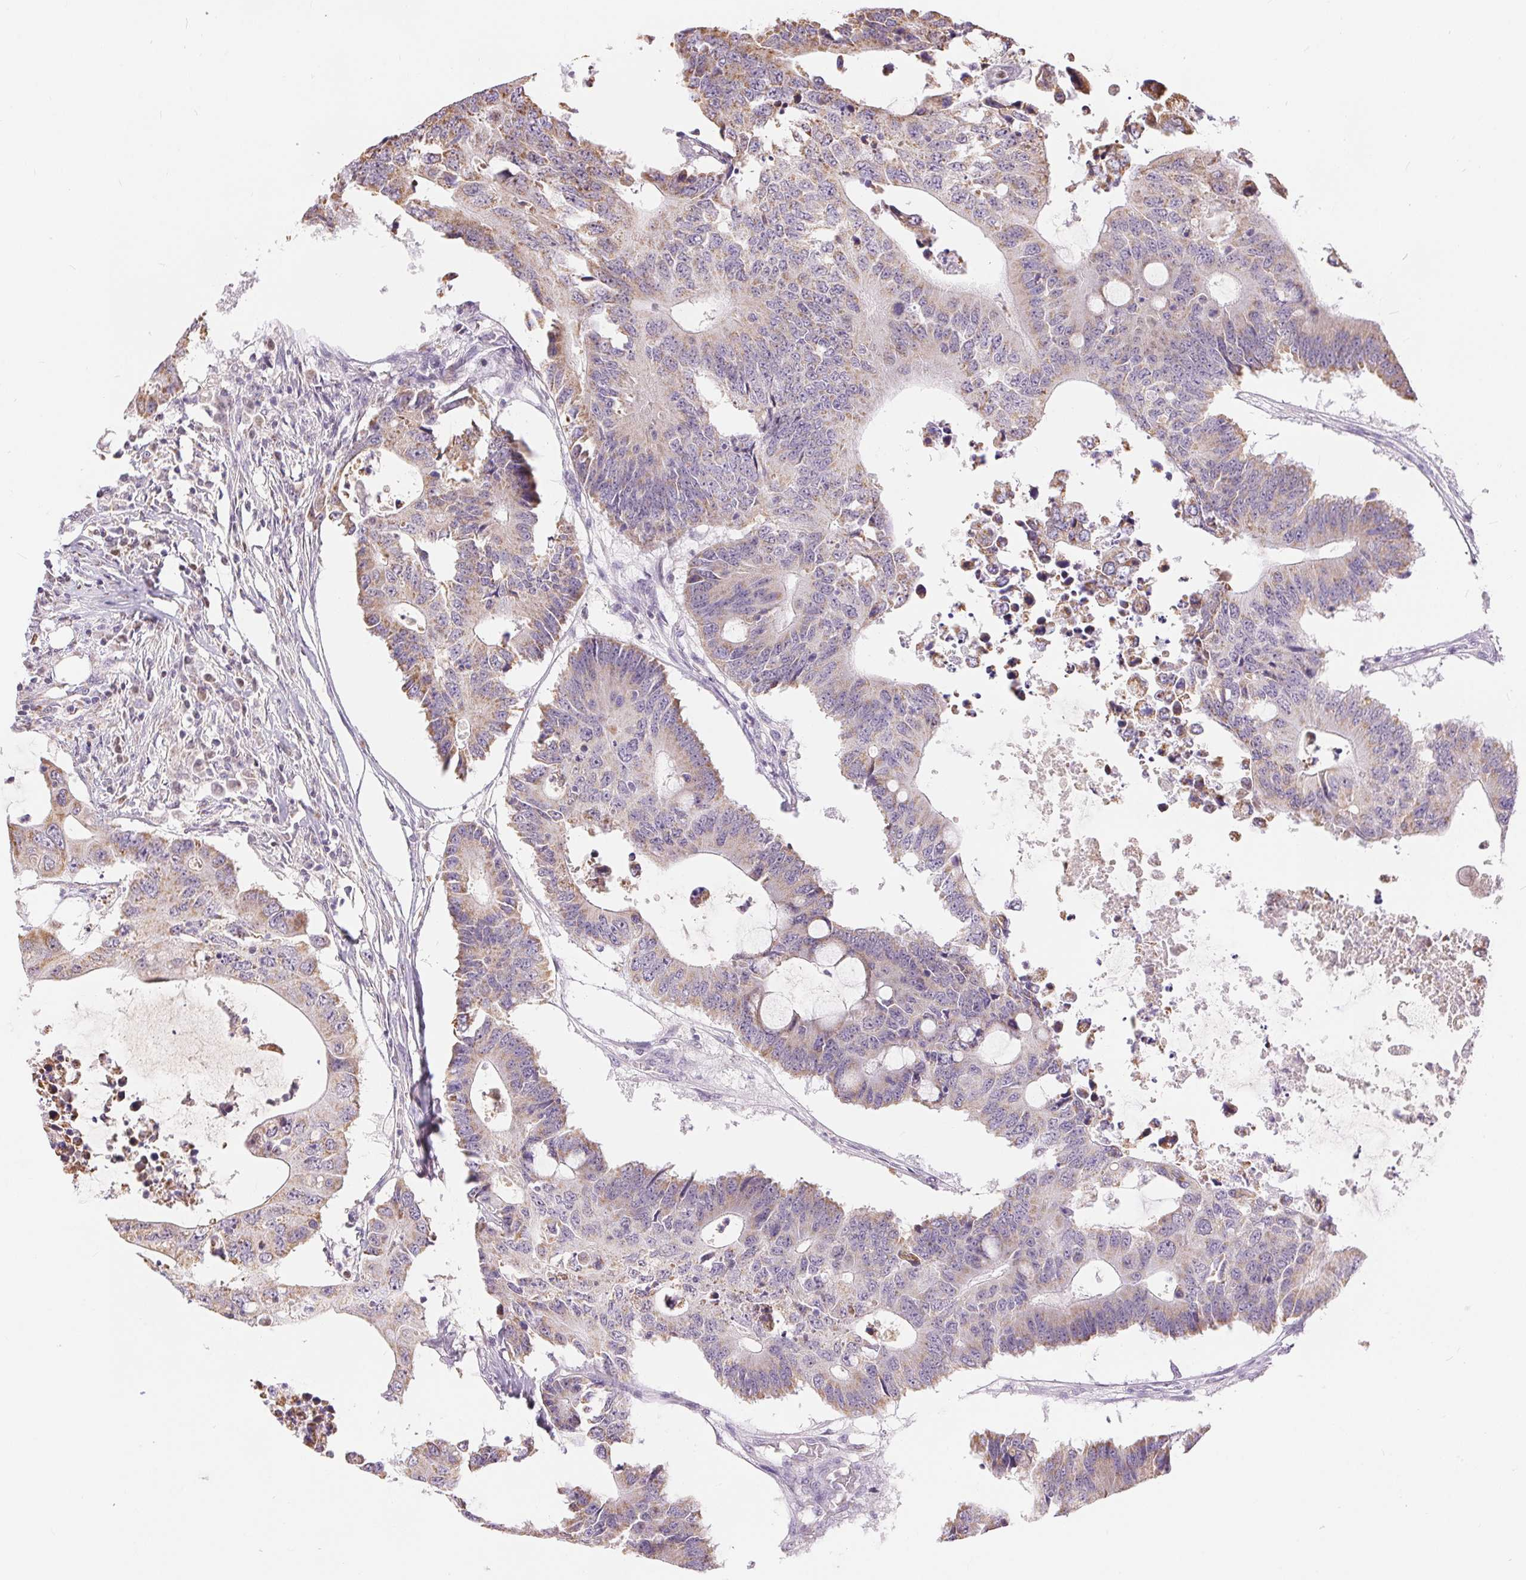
{"staining": {"intensity": "weak", "quantity": "25%-75%", "location": "cytoplasmic/membranous"}, "tissue": "colorectal cancer", "cell_type": "Tumor cells", "image_type": "cancer", "snomed": [{"axis": "morphology", "description": "Adenocarcinoma, NOS"}, {"axis": "topography", "description": "Colon"}], "caption": "Human adenocarcinoma (colorectal) stained with a protein marker displays weak staining in tumor cells.", "gene": "POU2F2", "patient": {"sex": "male", "age": 71}}